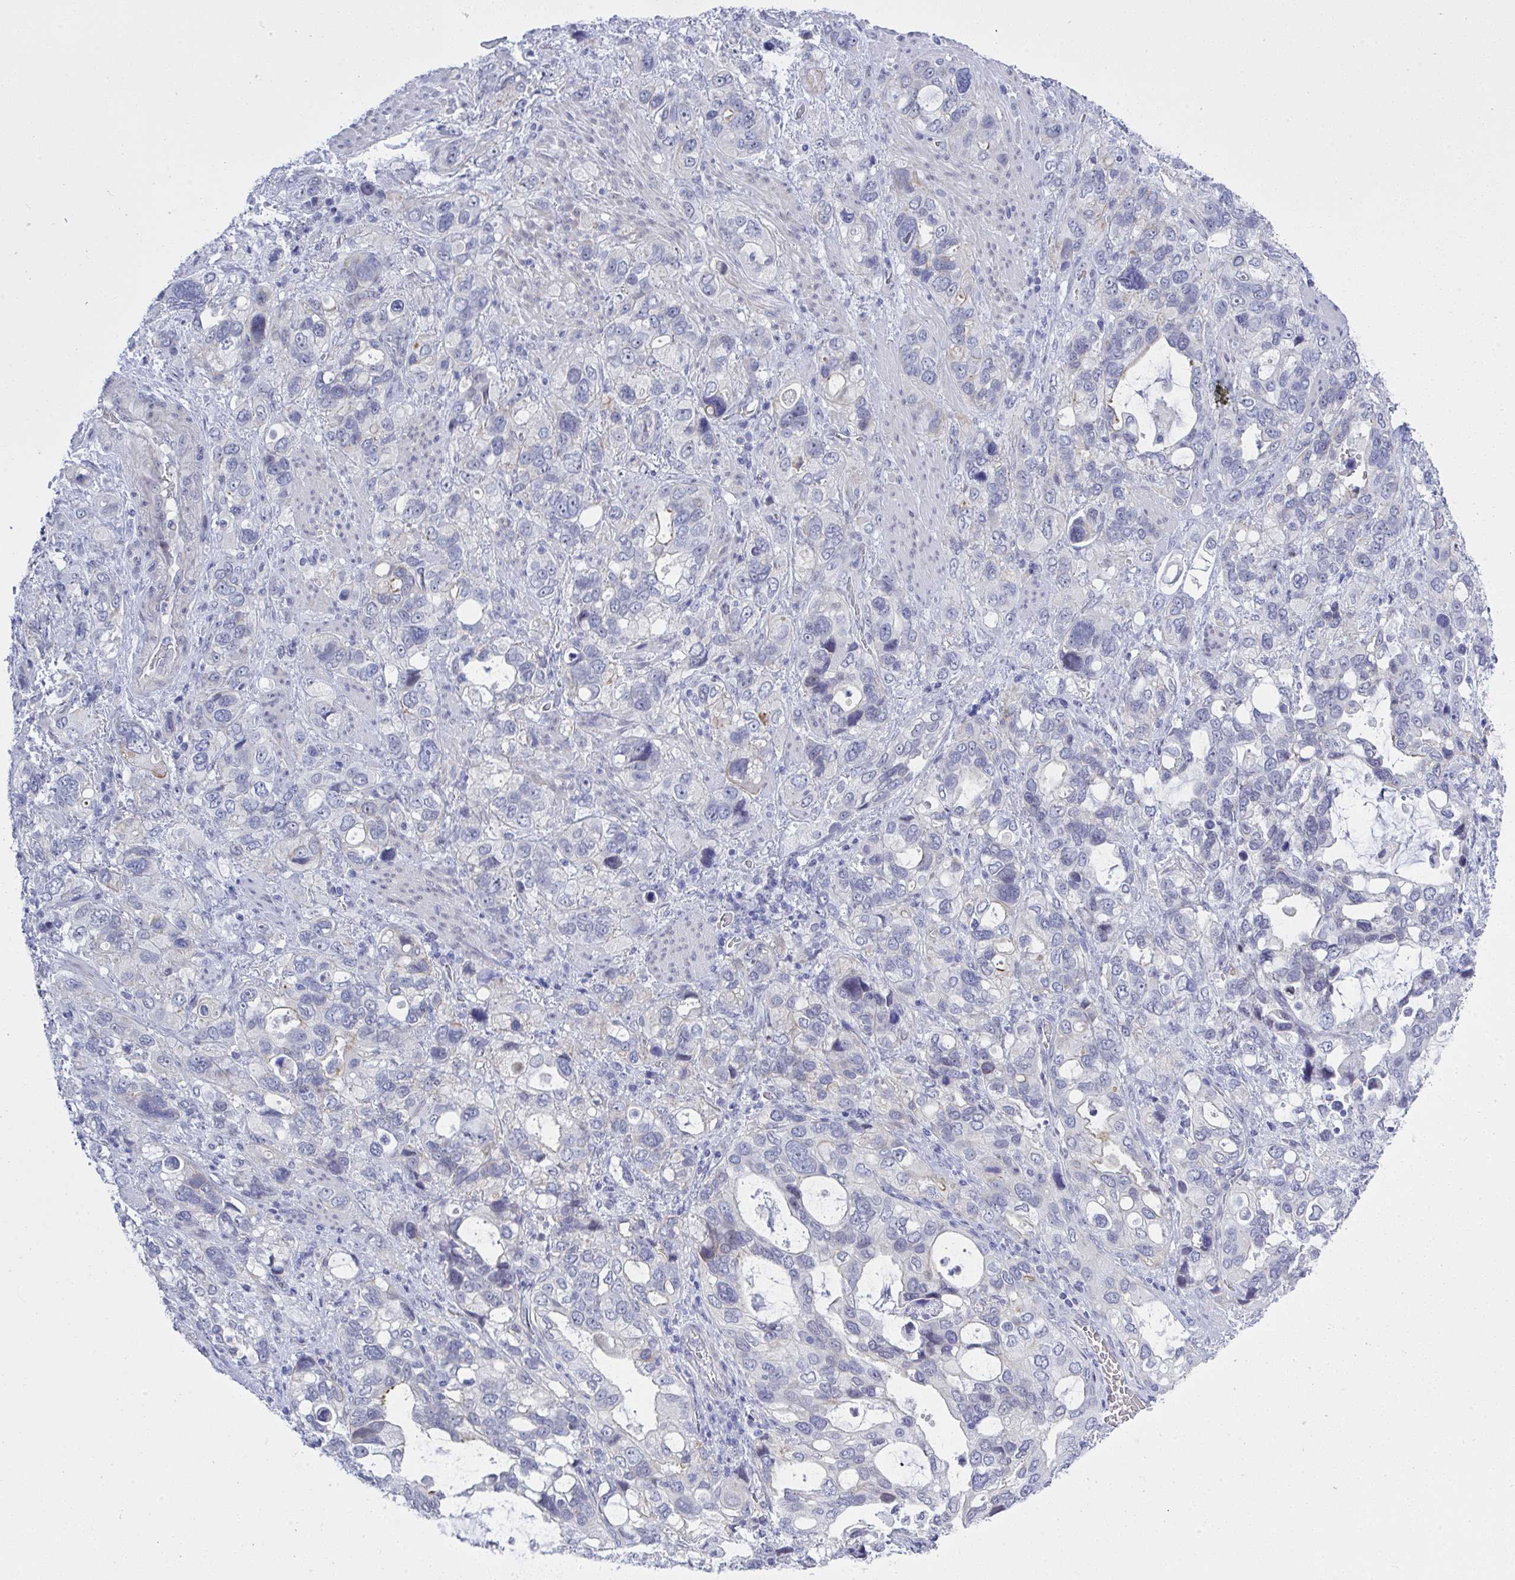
{"staining": {"intensity": "negative", "quantity": "none", "location": "none"}, "tissue": "stomach cancer", "cell_type": "Tumor cells", "image_type": "cancer", "snomed": [{"axis": "morphology", "description": "Adenocarcinoma, NOS"}, {"axis": "topography", "description": "Stomach, upper"}], "caption": "Protein analysis of stomach cancer displays no significant positivity in tumor cells.", "gene": "MFSD4A", "patient": {"sex": "female", "age": 81}}